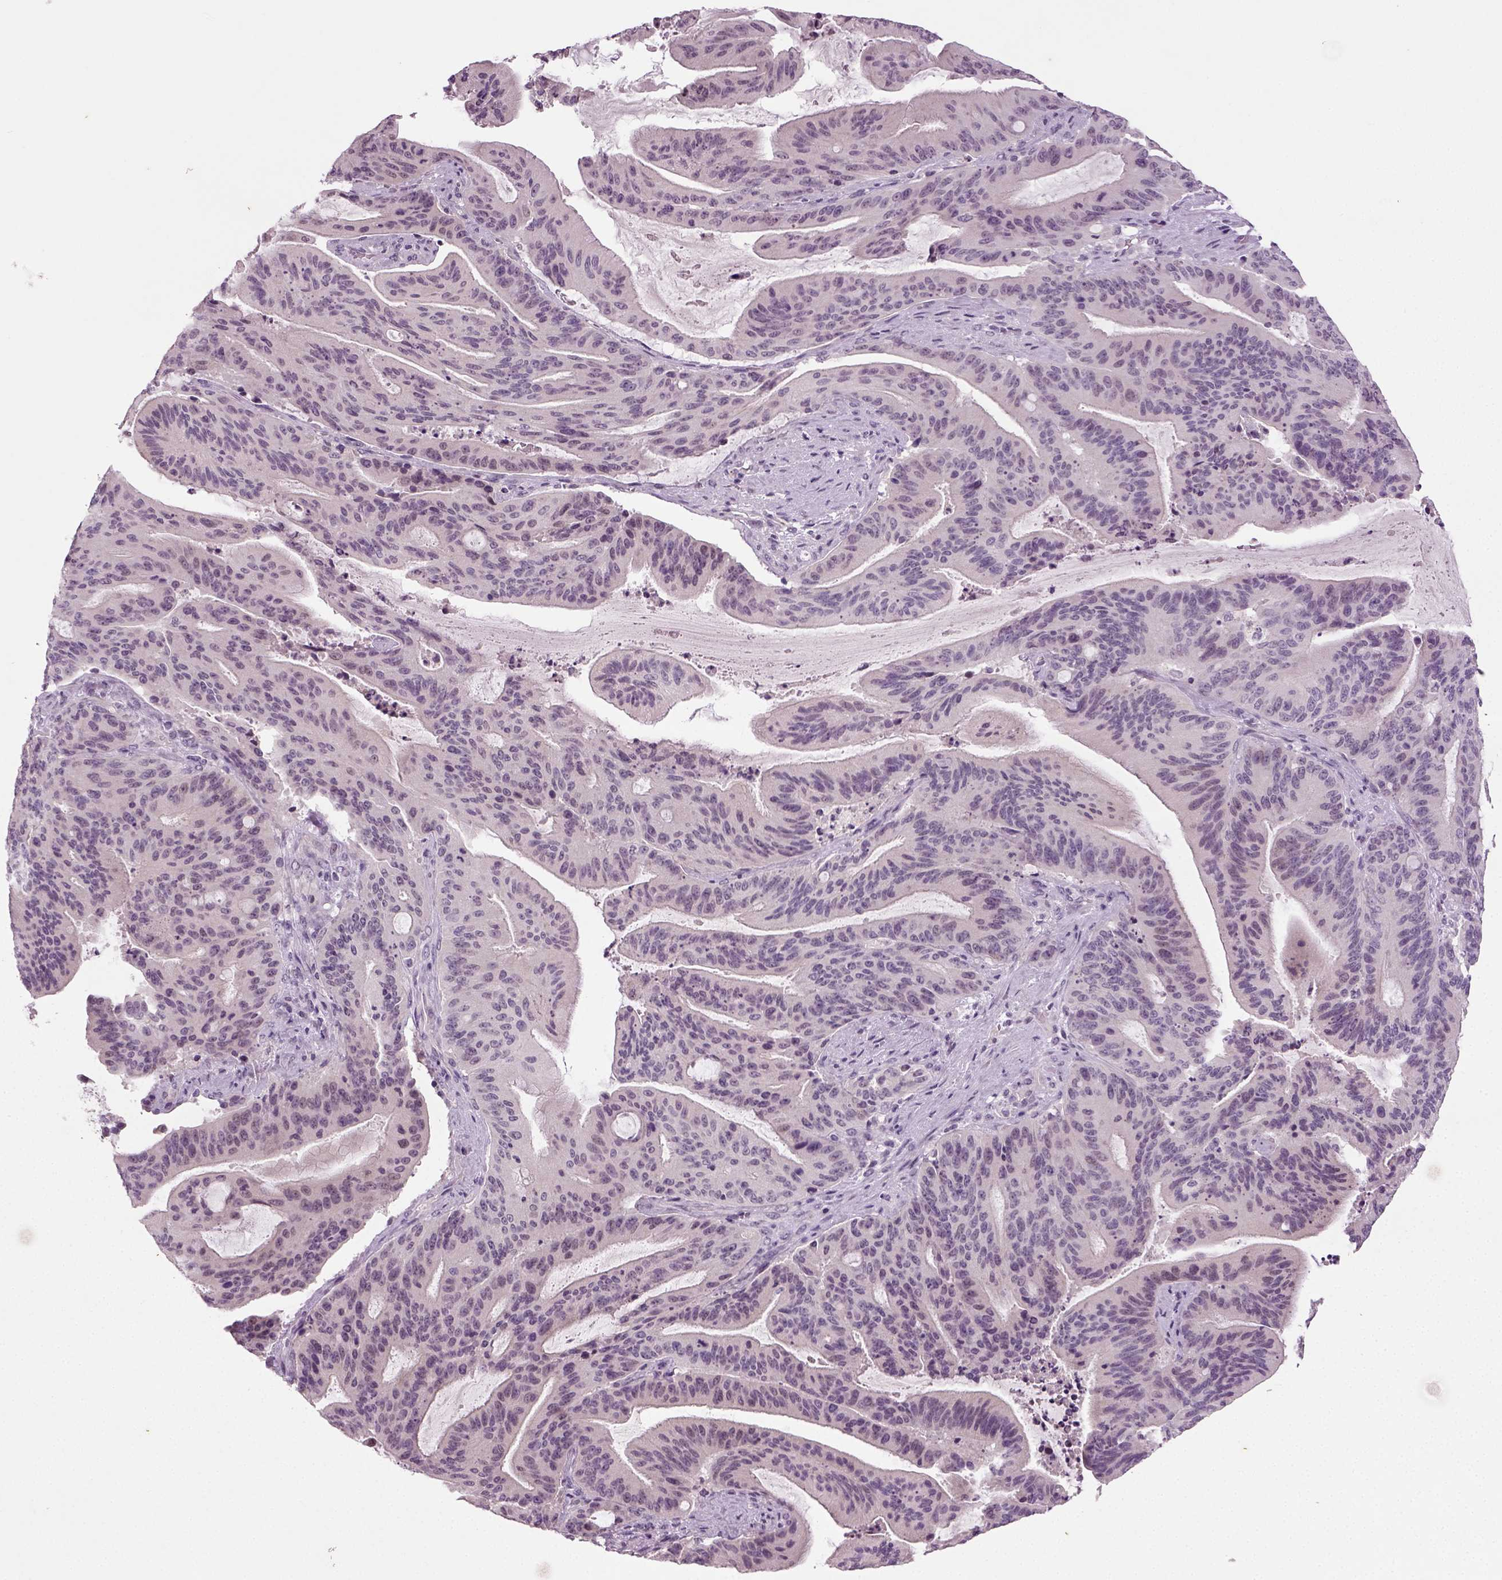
{"staining": {"intensity": "weak", "quantity": "<25%", "location": "nuclear"}, "tissue": "liver cancer", "cell_type": "Tumor cells", "image_type": "cancer", "snomed": [{"axis": "morphology", "description": "Cholangiocarcinoma"}, {"axis": "topography", "description": "Liver"}], "caption": "High power microscopy photomicrograph of an immunohistochemistry (IHC) micrograph of liver cholangiocarcinoma, revealing no significant staining in tumor cells.", "gene": "SYNGAP1", "patient": {"sex": "female", "age": 73}}